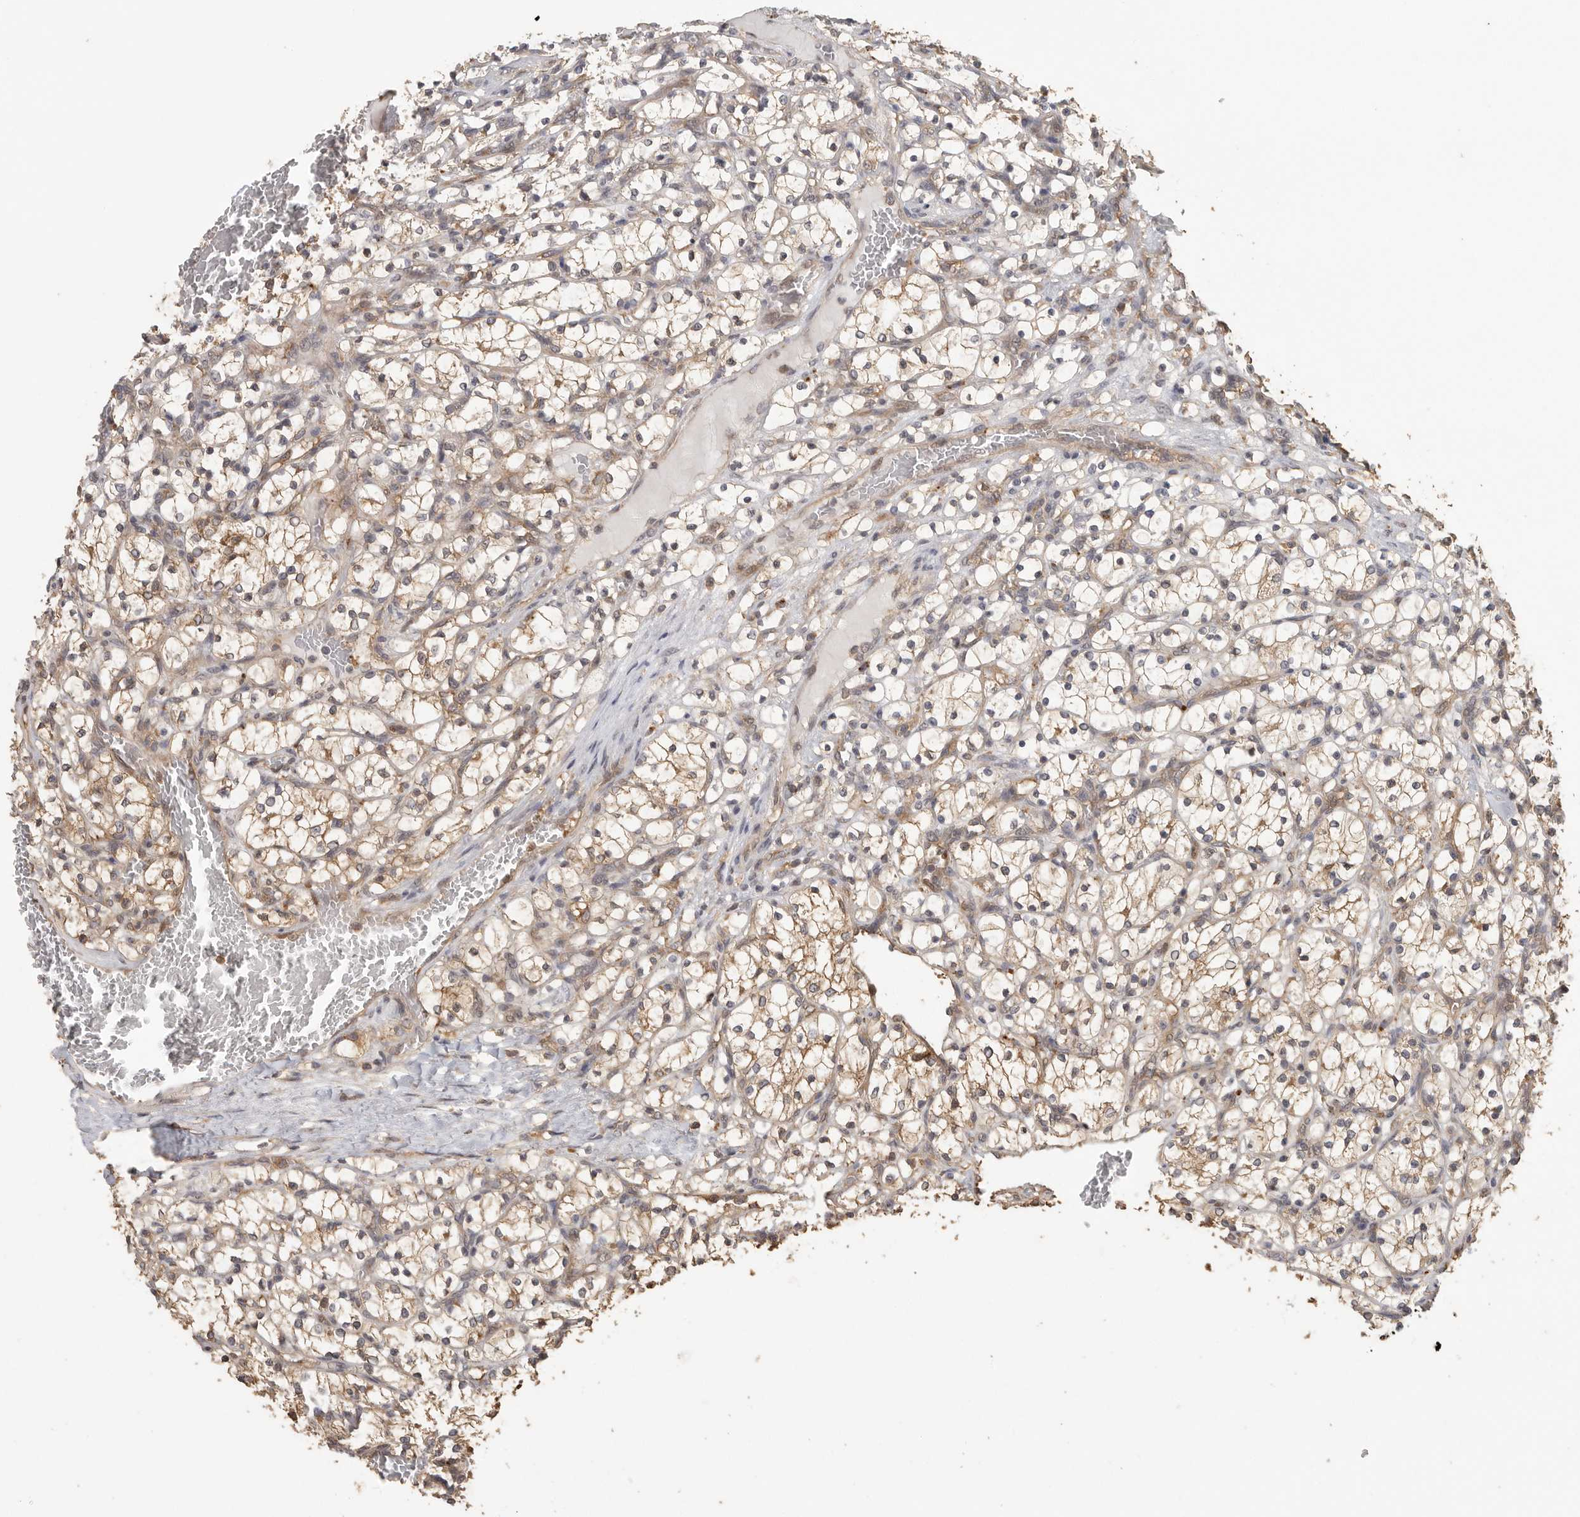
{"staining": {"intensity": "moderate", "quantity": "25%-75%", "location": "cytoplasmic/membranous"}, "tissue": "renal cancer", "cell_type": "Tumor cells", "image_type": "cancer", "snomed": [{"axis": "morphology", "description": "Adenocarcinoma, NOS"}, {"axis": "topography", "description": "Kidney"}], "caption": "Protein analysis of renal cancer tissue reveals moderate cytoplasmic/membranous positivity in about 25%-75% of tumor cells.", "gene": "CCT8", "patient": {"sex": "female", "age": 69}}